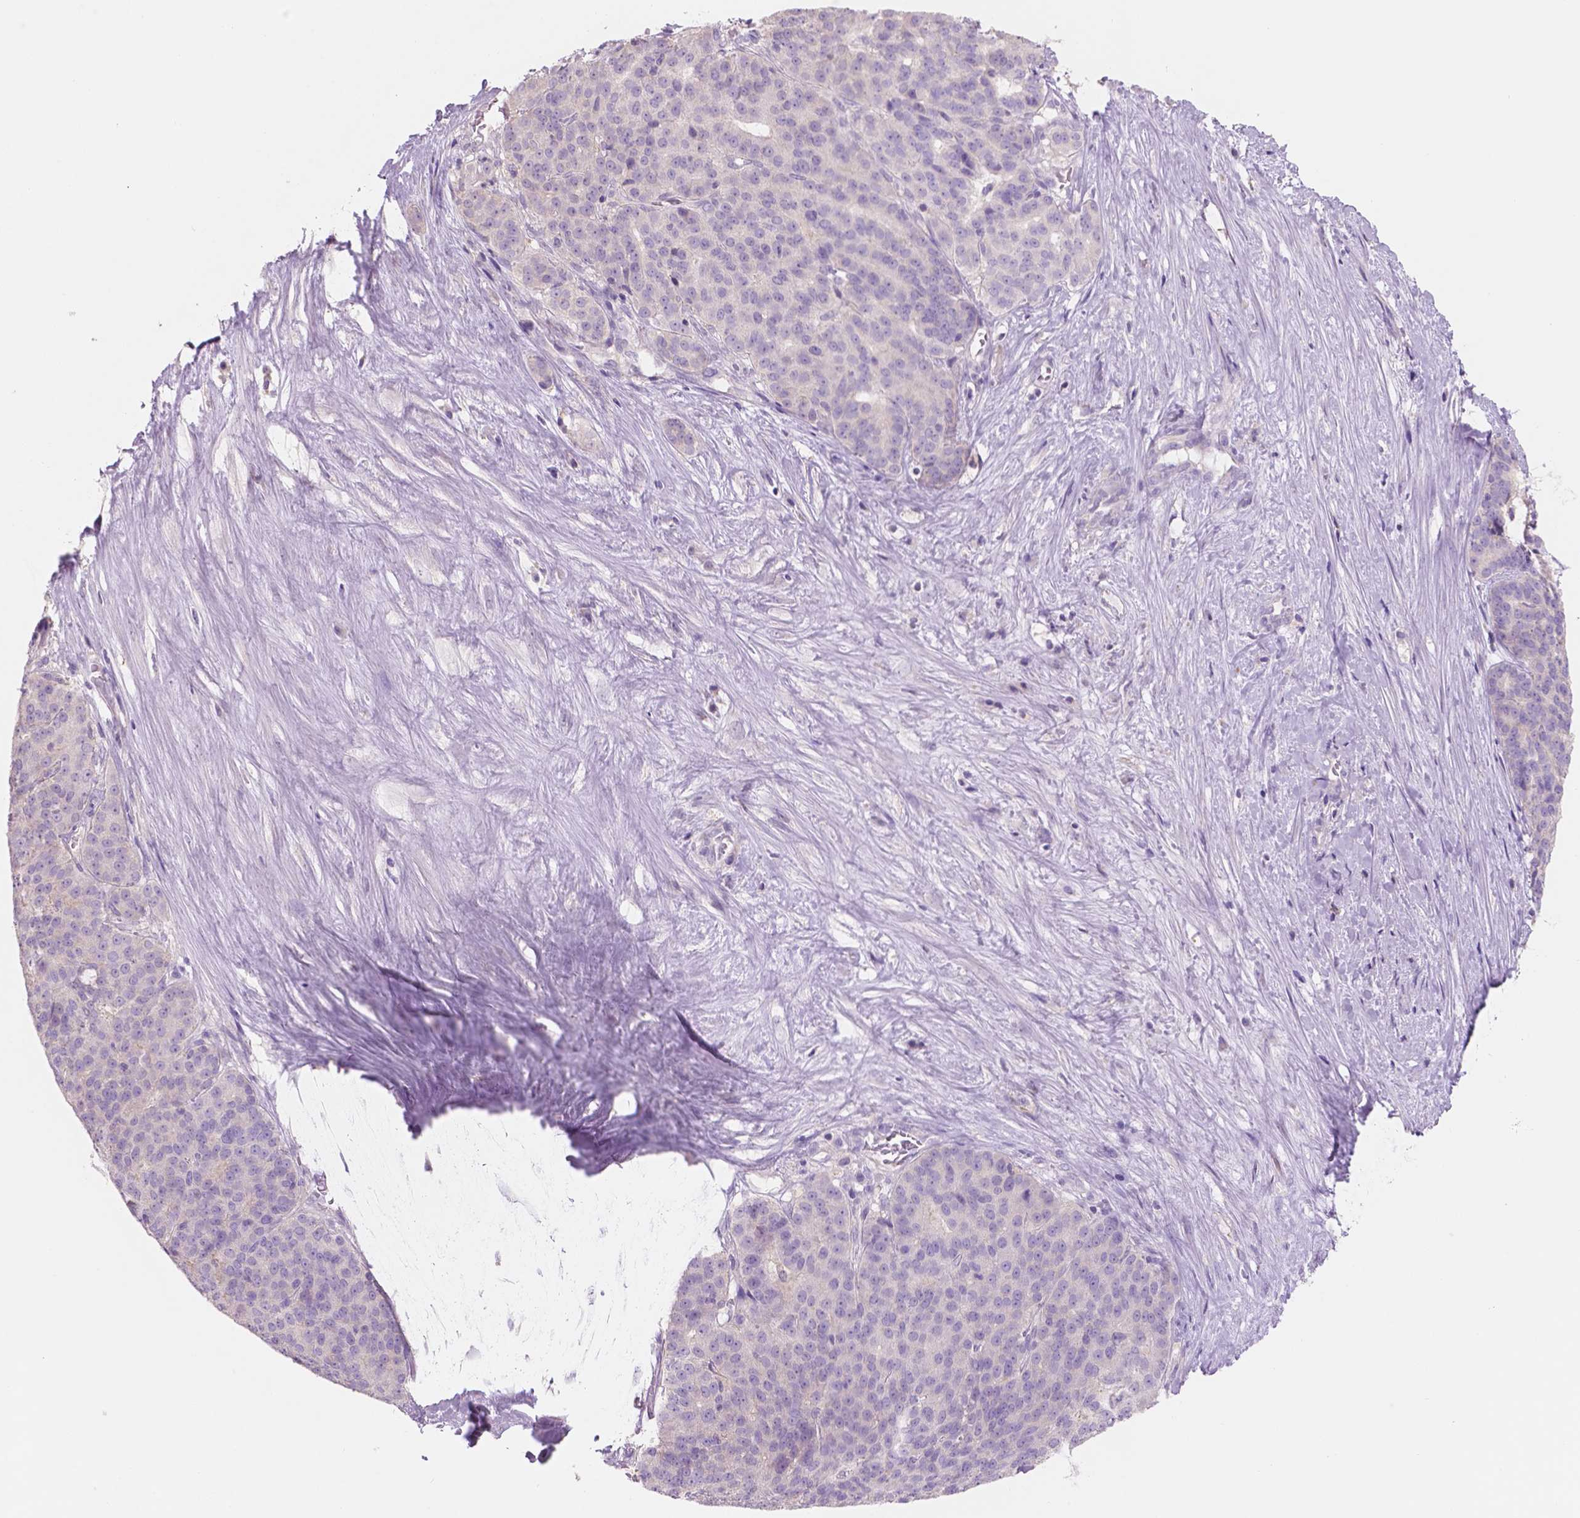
{"staining": {"intensity": "negative", "quantity": "none", "location": "none"}, "tissue": "liver cancer", "cell_type": "Tumor cells", "image_type": "cancer", "snomed": [{"axis": "morphology", "description": "Cholangiocarcinoma"}, {"axis": "topography", "description": "Liver"}], "caption": "Immunohistochemistry (IHC) of liver cancer reveals no expression in tumor cells.", "gene": "SBSN", "patient": {"sex": "female", "age": 47}}